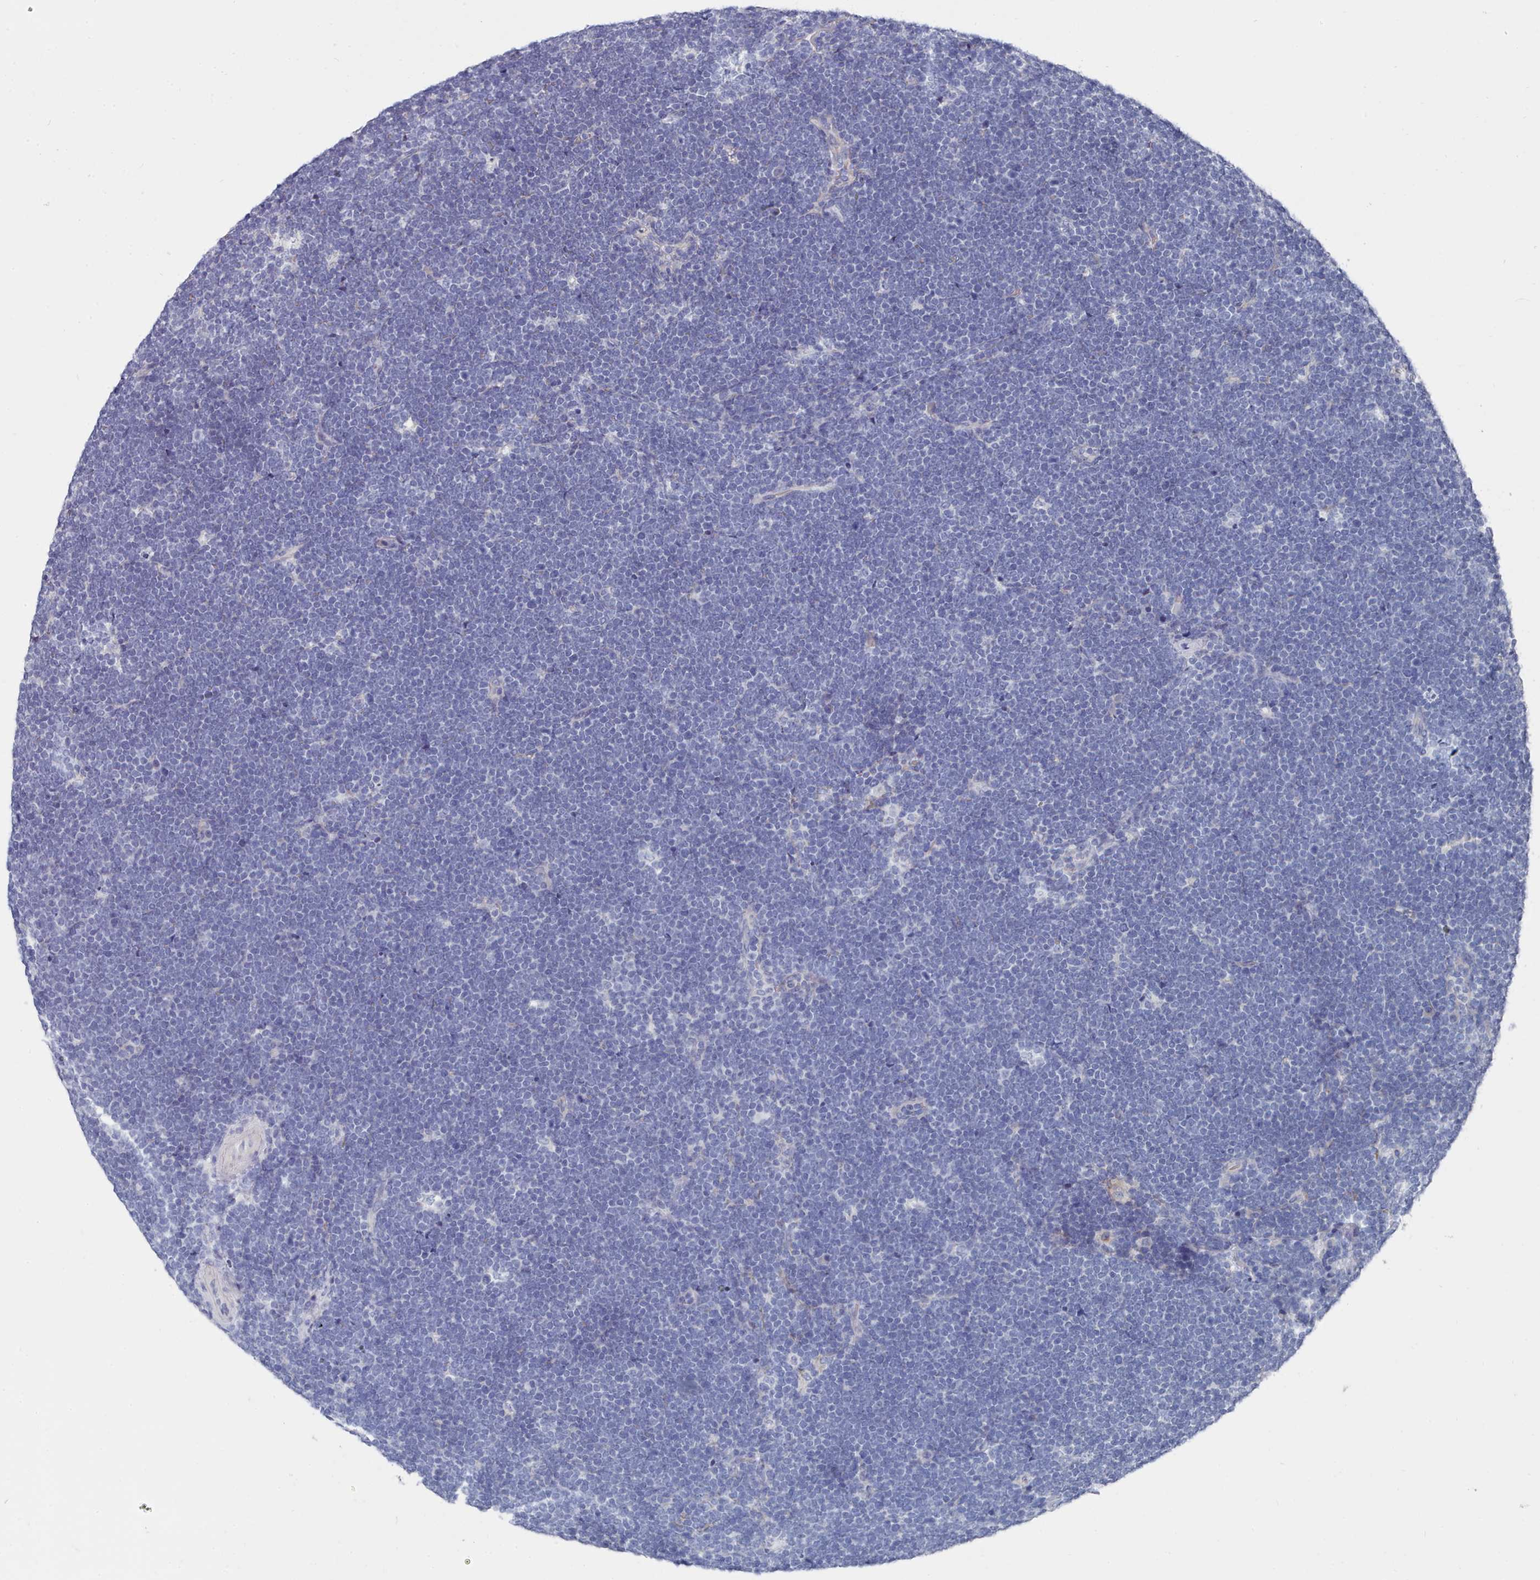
{"staining": {"intensity": "negative", "quantity": "none", "location": "none"}, "tissue": "lymphoma", "cell_type": "Tumor cells", "image_type": "cancer", "snomed": [{"axis": "morphology", "description": "Malignant lymphoma, non-Hodgkin's type, High grade"}, {"axis": "topography", "description": "Lymph node"}], "caption": "This is an immunohistochemistry image of malignant lymphoma, non-Hodgkin's type (high-grade). There is no positivity in tumor cells.", "gene": "PDE4C", "patient": {"sex": "male", "age": 13}}